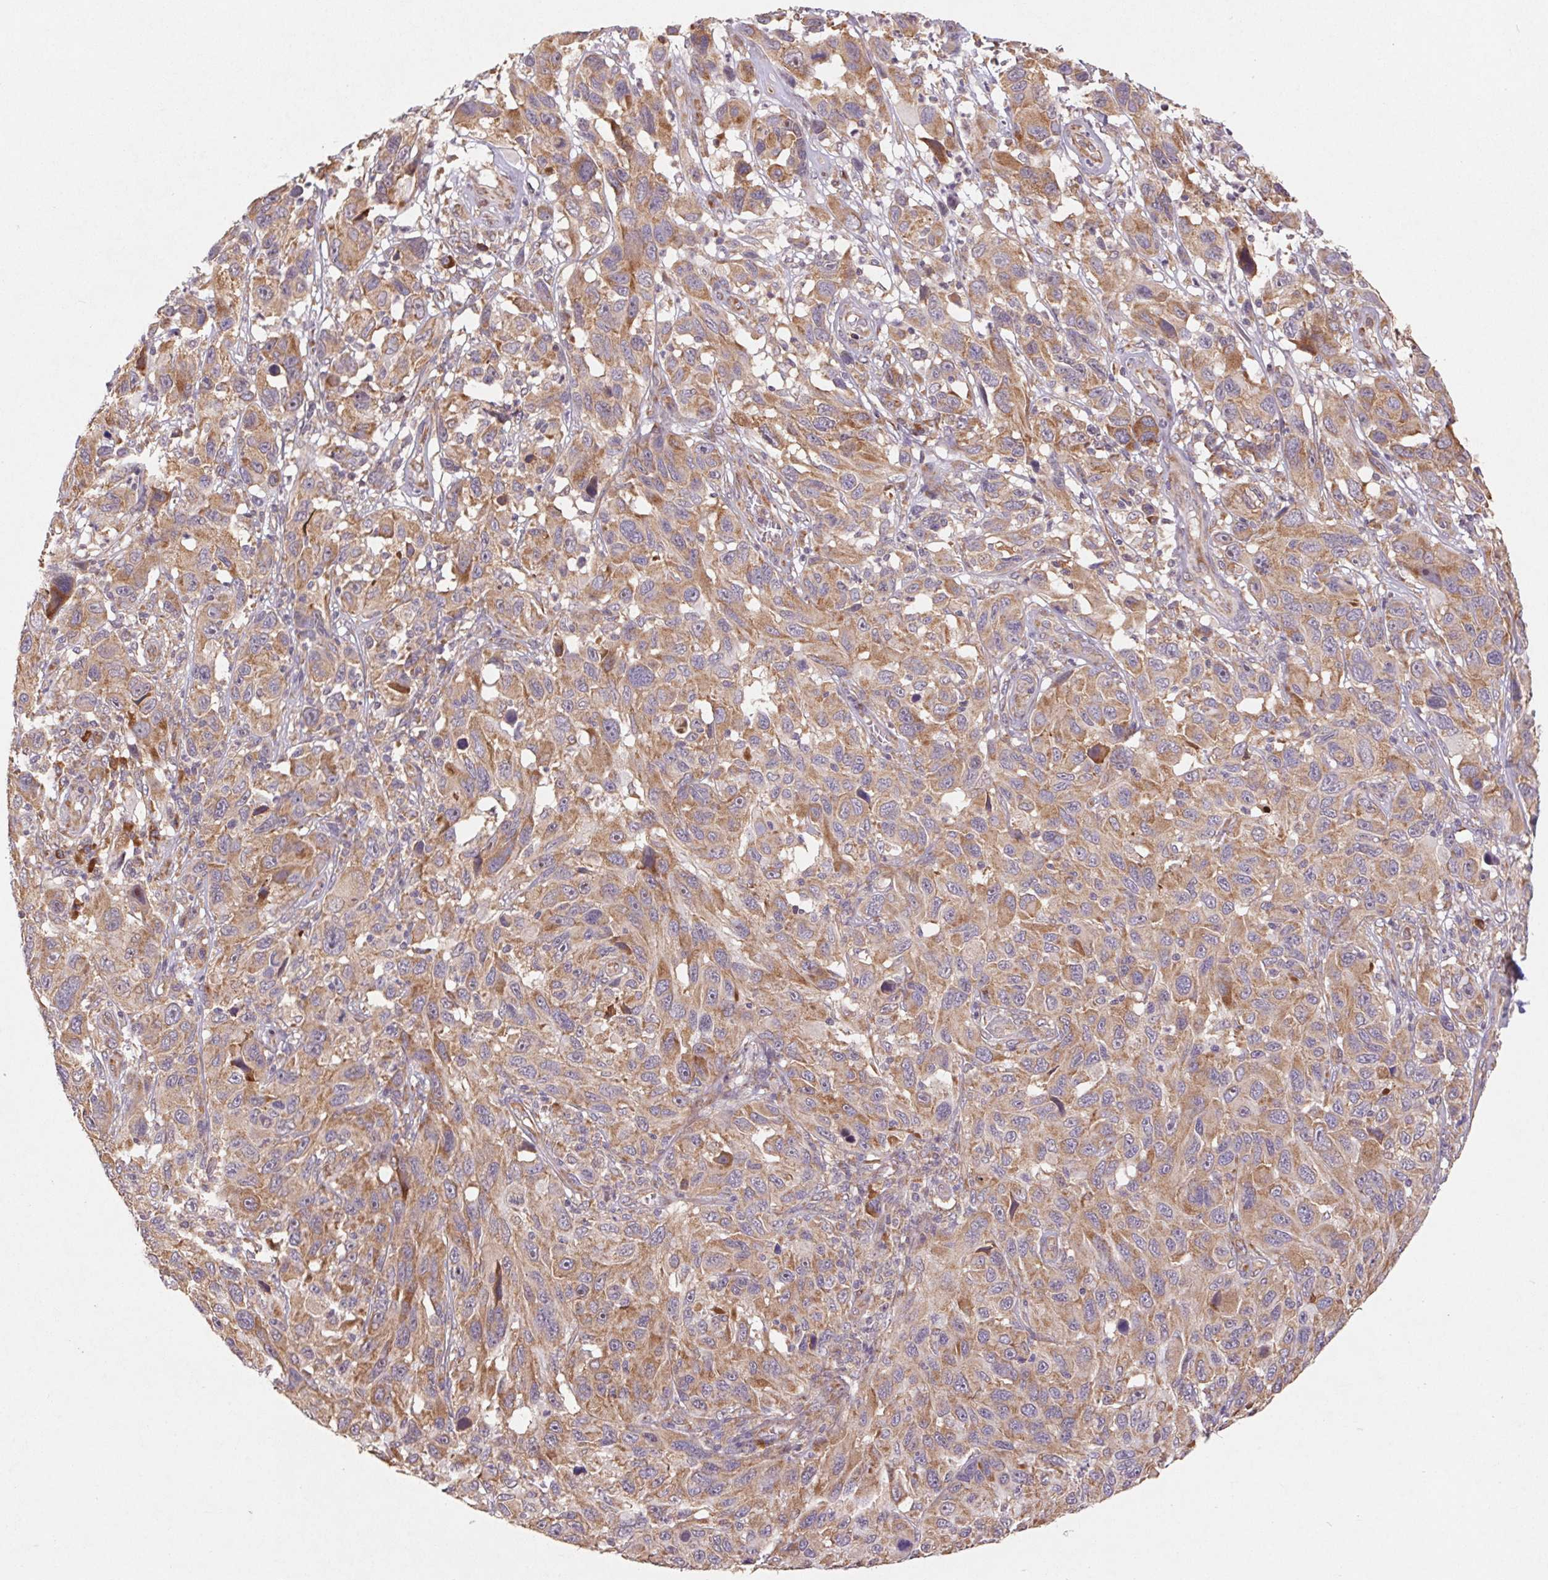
{"staining": {"intensity": "moderate", "quantity": ">75%", "location": "cytoplasmic/membranous"}, "tissue": "melanoma", "cell_type": "Tumor cells", "image_type": "cancer", "snomed": [{"axis": "morphology", "description": "Malignant melanoma, NOS"}, {"axis": "topography", "description": "Skin"}], "caption": "IHC micrograph of melanoma stained for a protein (brown), which displays medium levels of moderate cytoplasmic/membranous positivity in about >75% of tumor cells.", "gene": "RPL27A", "patient": {"sex": "male", "age": 53}}